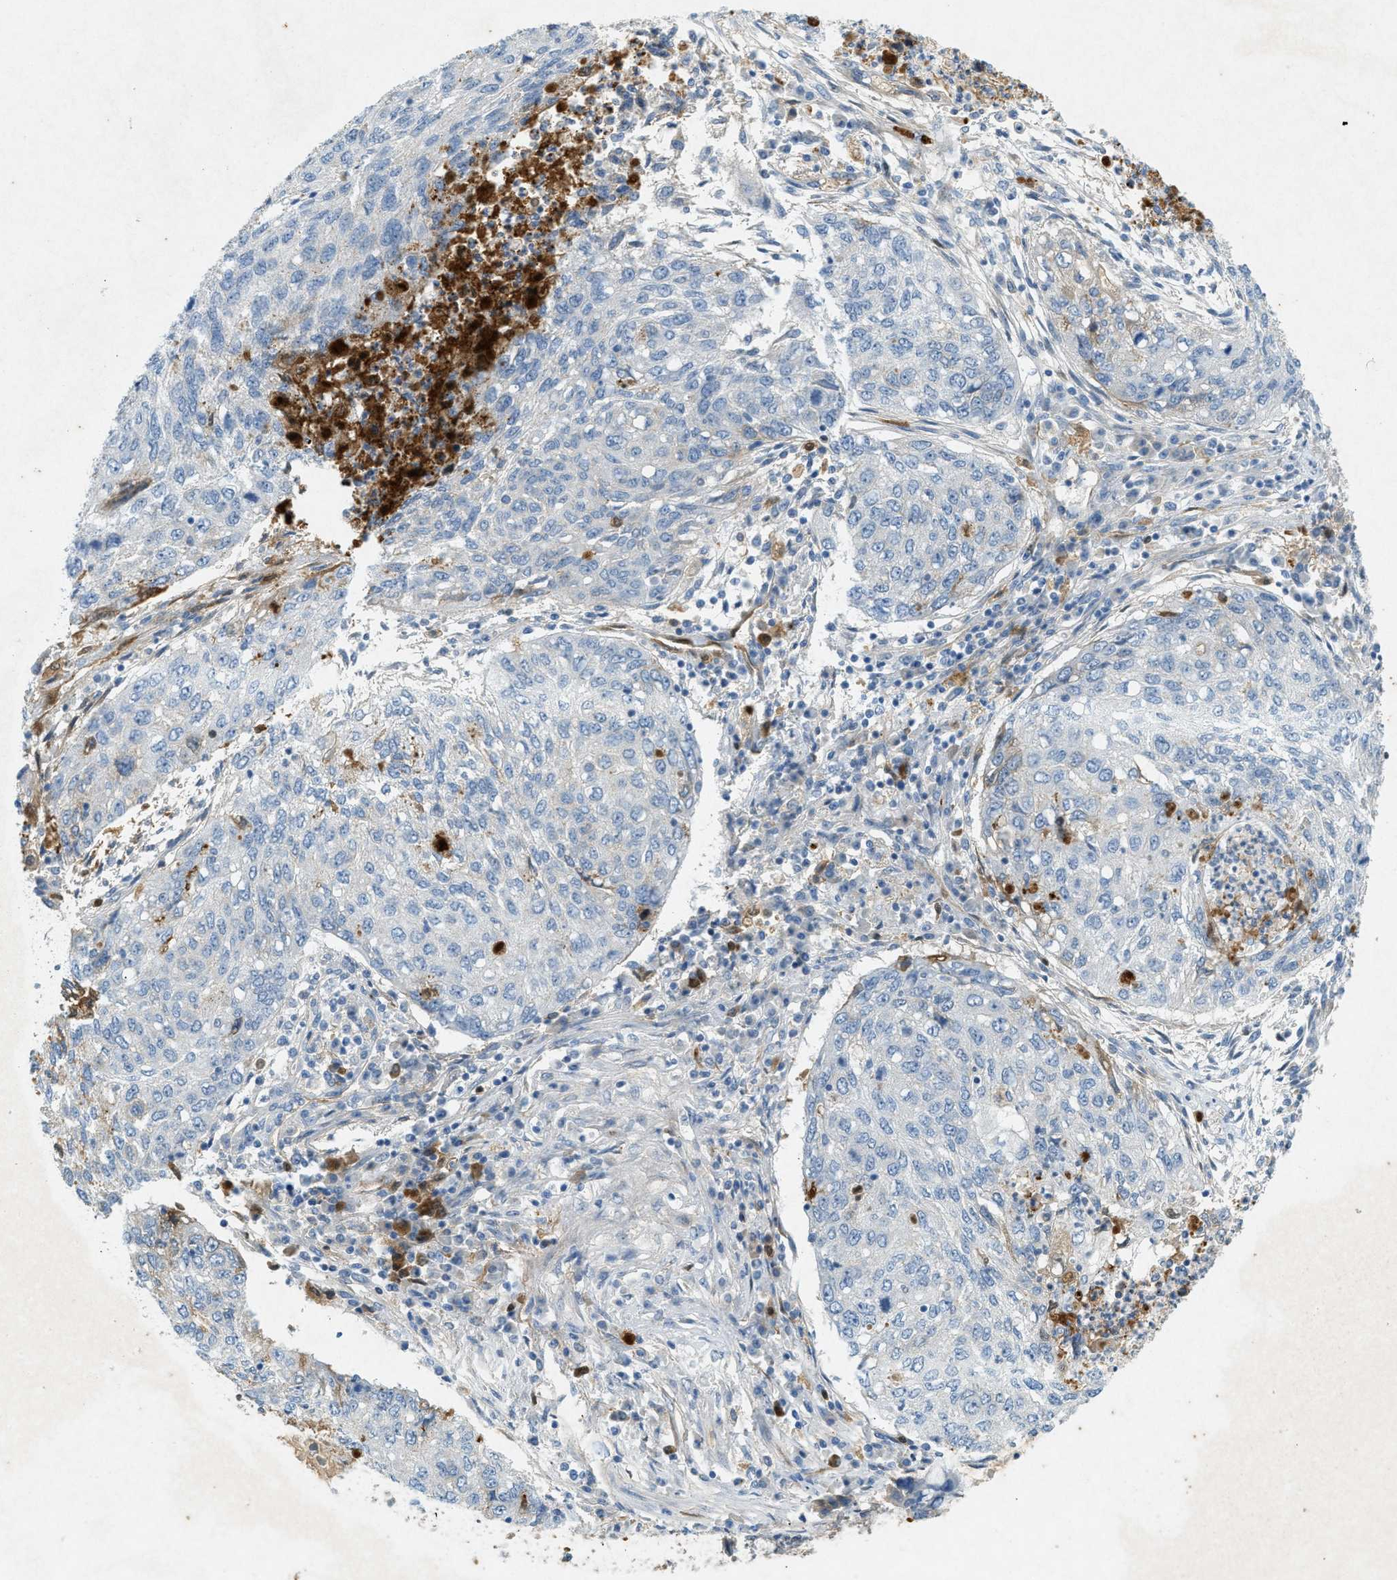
{"staining": {"intensity": "negative", "quantity": "none", "location": "none"}, "tissue": "lung cancer", "cell_type": "Tumor cells", "image_type": "cancer", "snomed": [{"axis": "morphology", "description": "Squamous cell carcinoma, NOS"}, {"axis": "topography", "description": "Lung"}], "caption": "Immunohistochemistry of squamous cell carcinoma (lung) exhibits no expression in tumor cells.", "gene": "F2", "patient": {"sex": "female", "age": 63}}